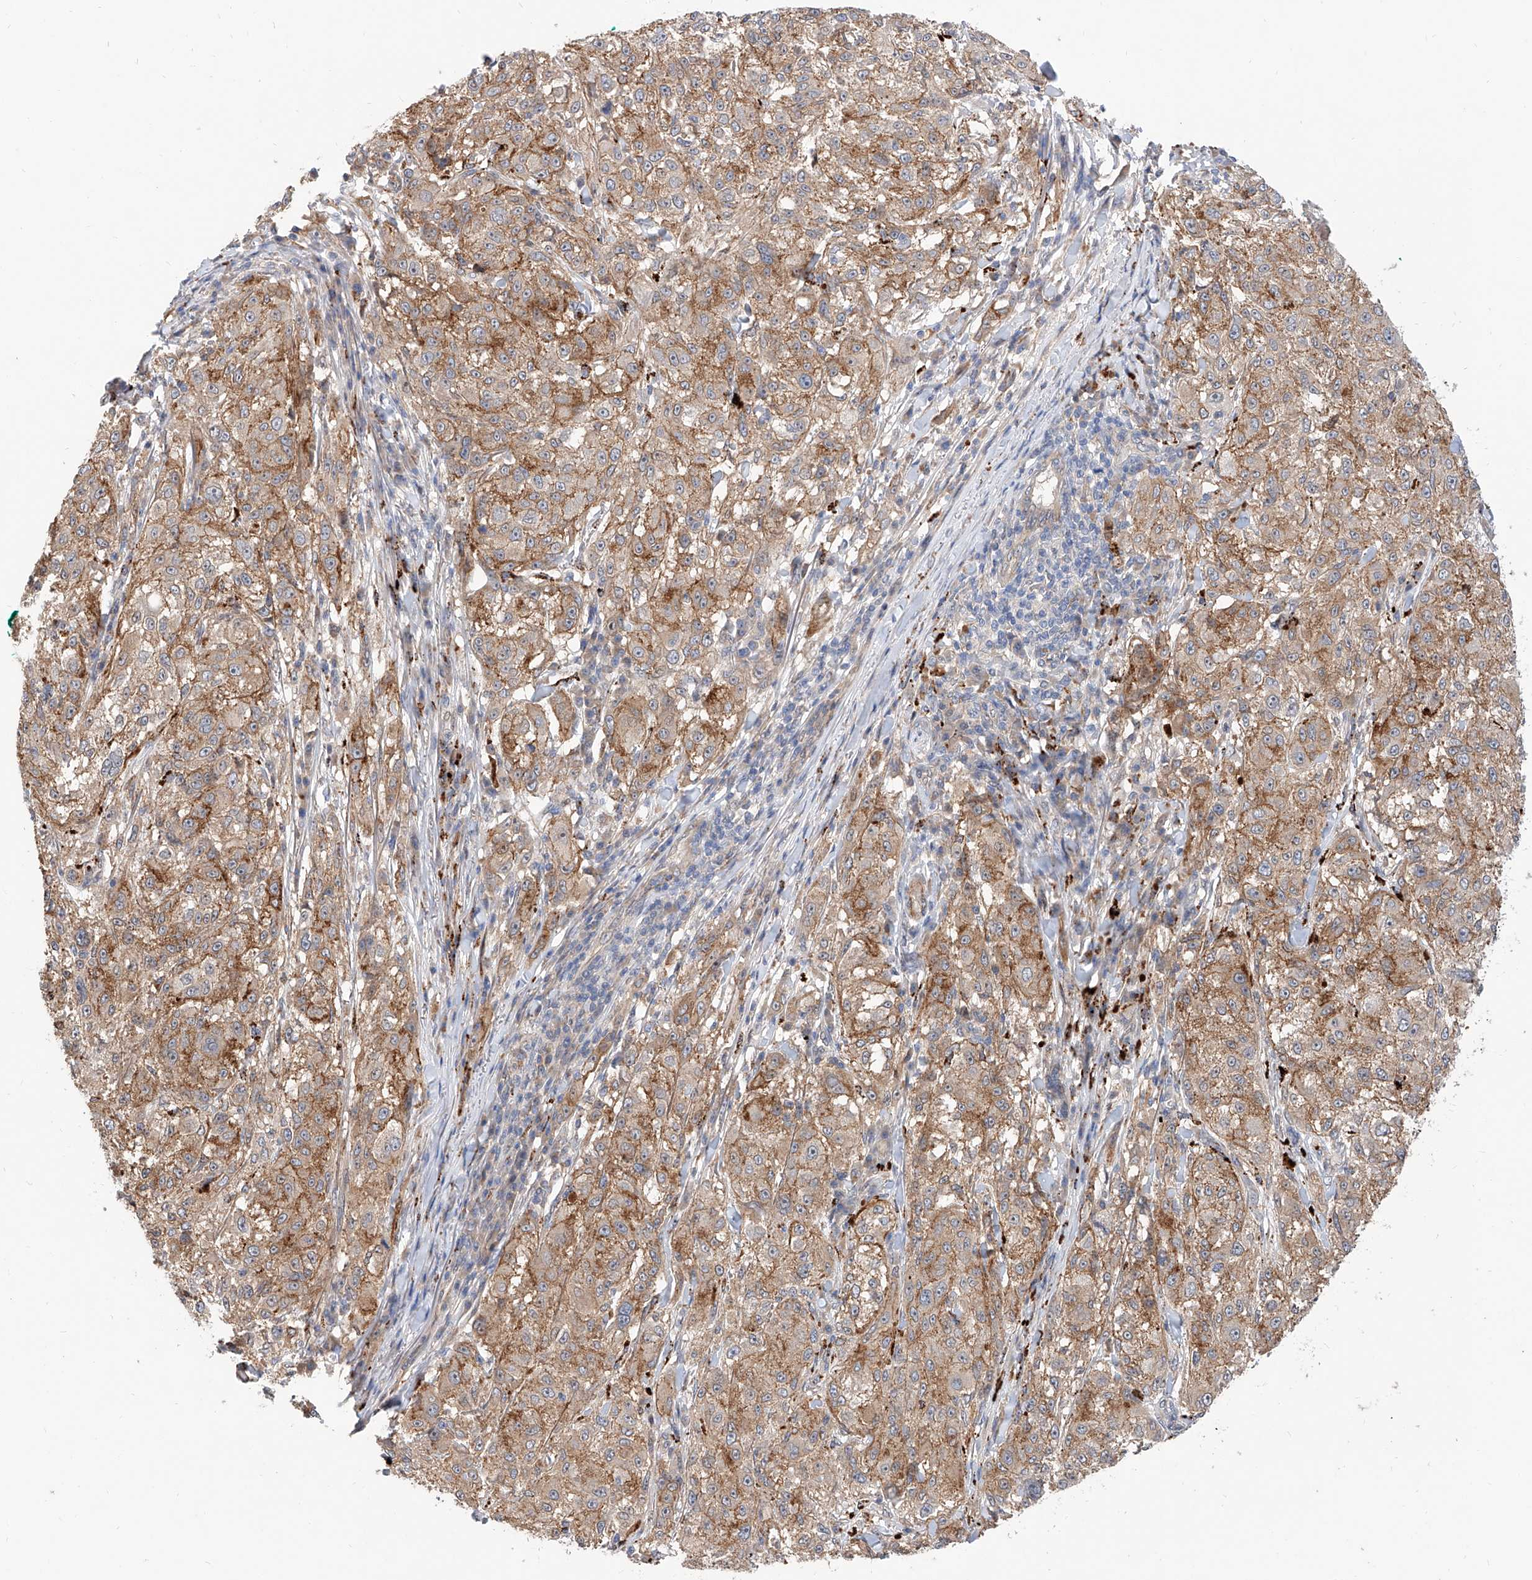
{"staining": {"intensity": "weak", "quantity": ">75%", "location": "cytoplasmic/membranous"}, "tissue": "melanoma", "cell_type": "Tumor cells", "image_type": "cancer", "snomed": [{"axis": "morphology", "description": "Necrosis, NOS"}, {"axis": "morphology", "description": "Malignant melanoma, NOS"}, {"axis": "topography", "description": "Skin"}], "caption": "A high-resolution histopathology image shows immunohistochemistry (IHC) staining of malignant melanoma, which shows weak cytoplasmic/membranous expression in approximately >75% of tumor cells. (brown staining indicates protein expression, while blue staining denotes nuclei).", "gene": "MAGEE2", "patient": {"sex": "female", "age": 87}}